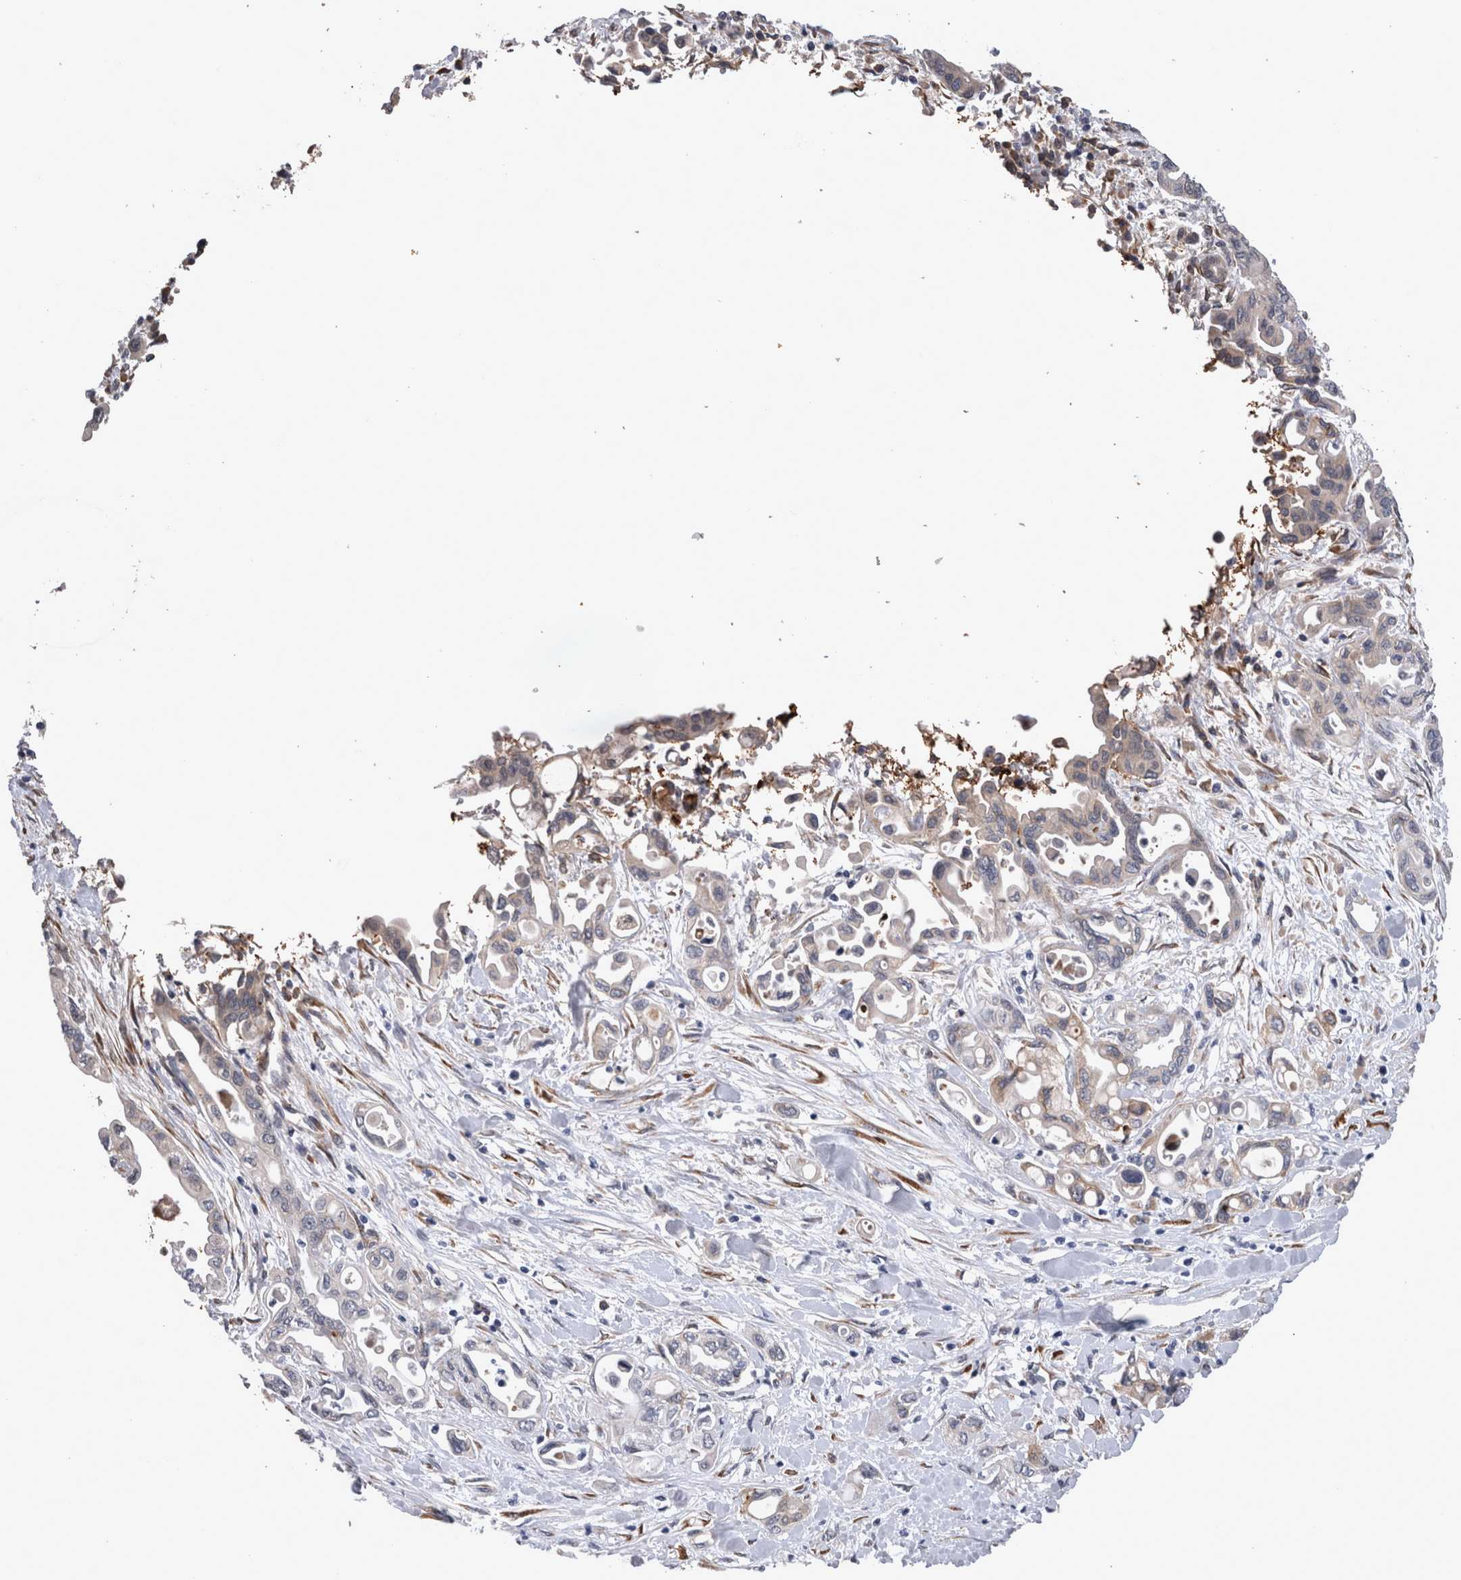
{"staining": {"intensity": "weak", "quantity": "25%-75%", "location": "cytoplasmic/membranous"}, "tissue": "pancreatic cancer", "cell_type": "Tumor cells", "image_type": "cancer", "snomed": [{"axis": "morphology", "description": "Adenocarcinoma, NOS"}, {"axis": "topography", "description": "Pancreas"}], "caption": "Pancreatic cancer (adenocarcinoma) stained with a protein marker reveals weak staining in tumor cells.", "gene": "DDX6", "patient": {"sex": "female", "age": 57}}